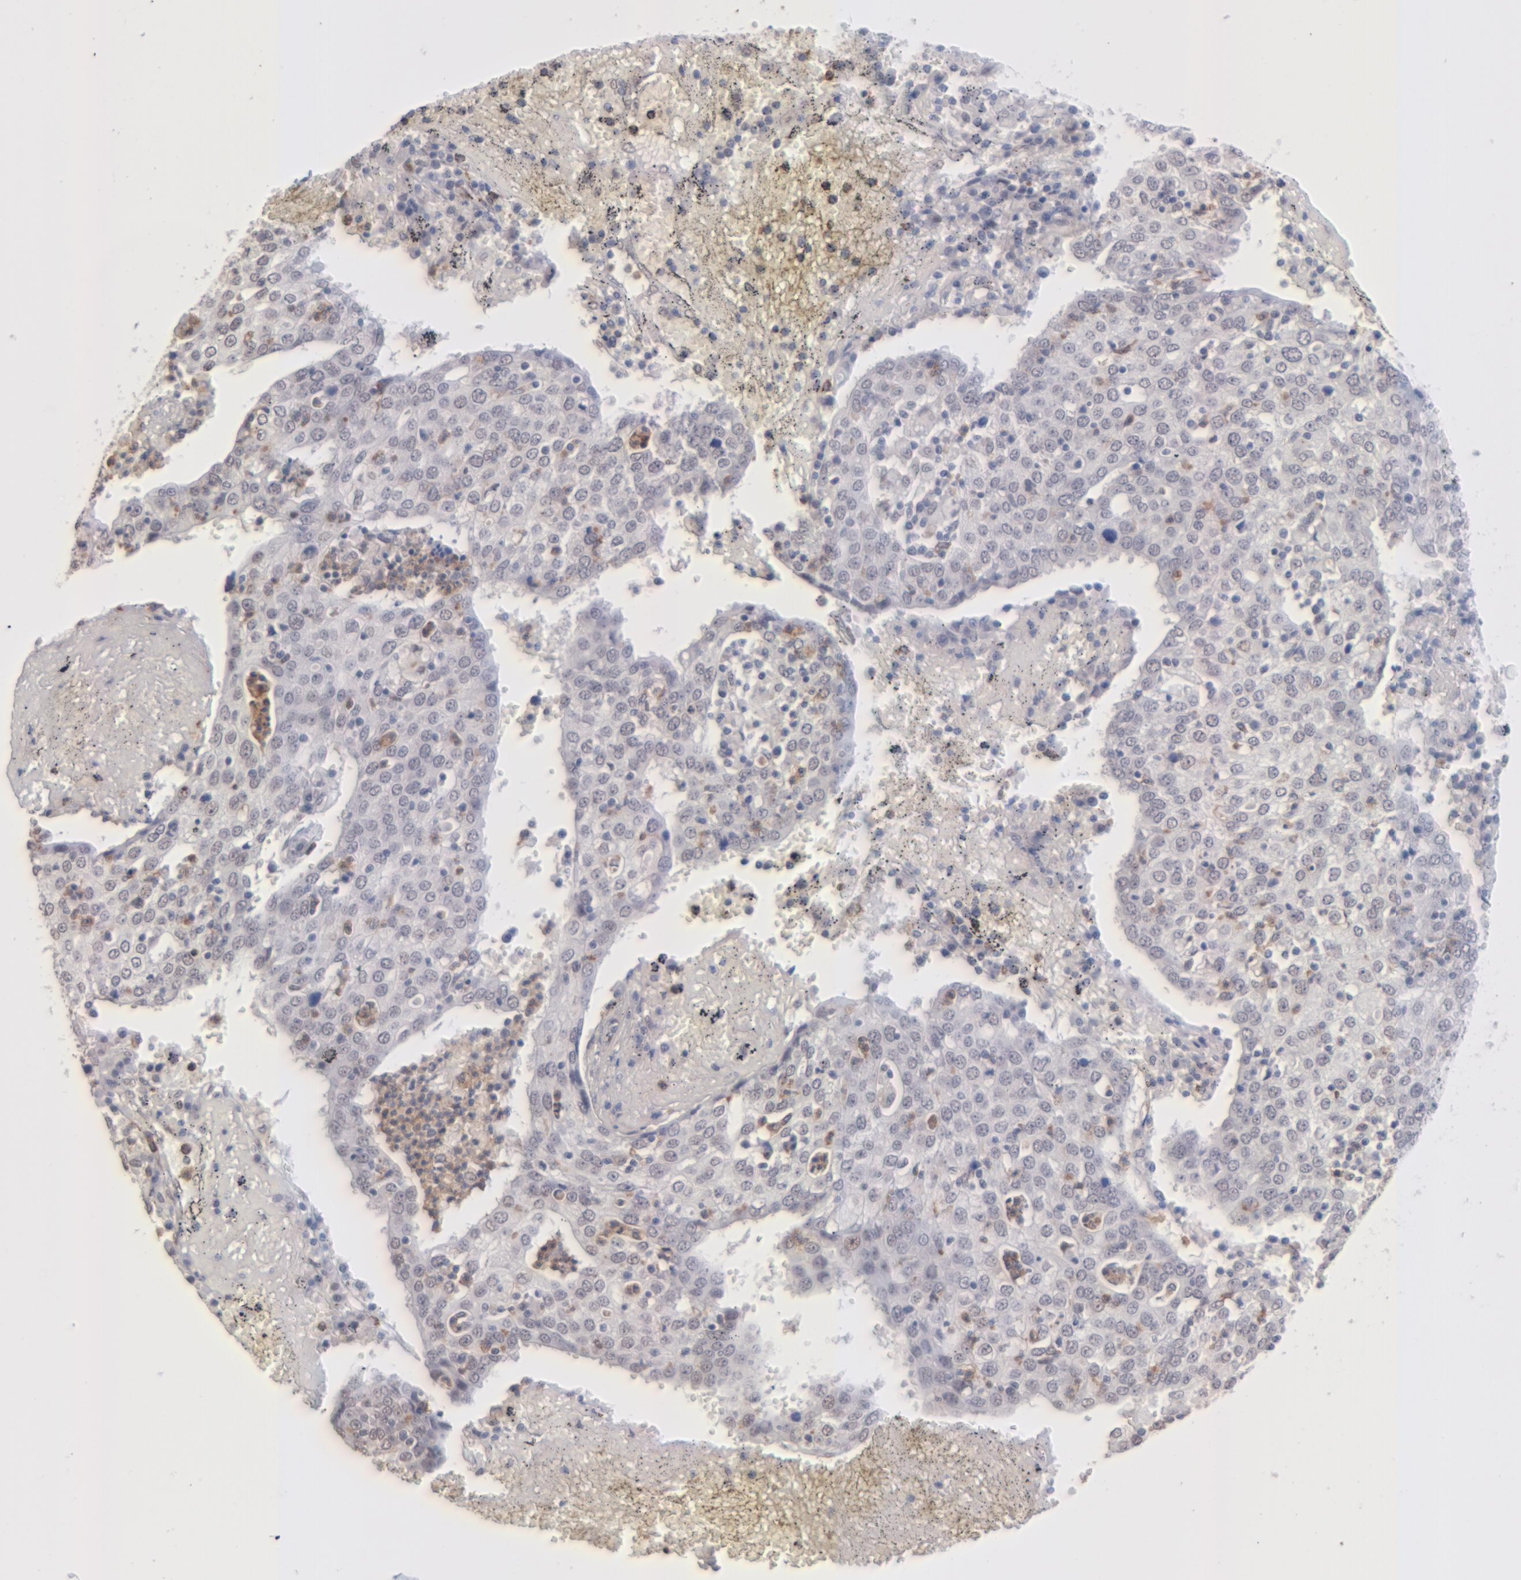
{"staining": {"intensity": "negative", "quantity": "none", "location": "none"}, "tissue": "head and neck cancer", "cell_type": "Tumor cells", "image_type": "cancer", "snomed": [{"axis": "morphology", "description": "Adenocarcinoma, NOS"}, {"axis": "topography", "description": "Salivary gland"}, {"axis": "topography", "description": "Head-Neck"}], "caption": "Immunohistochemistry (IHC) of head and neck adenocarcinoma demonstrates no staining in tumor cells.", "gene": "MGAM", "patient": {"sex": "female", "age": 65}}